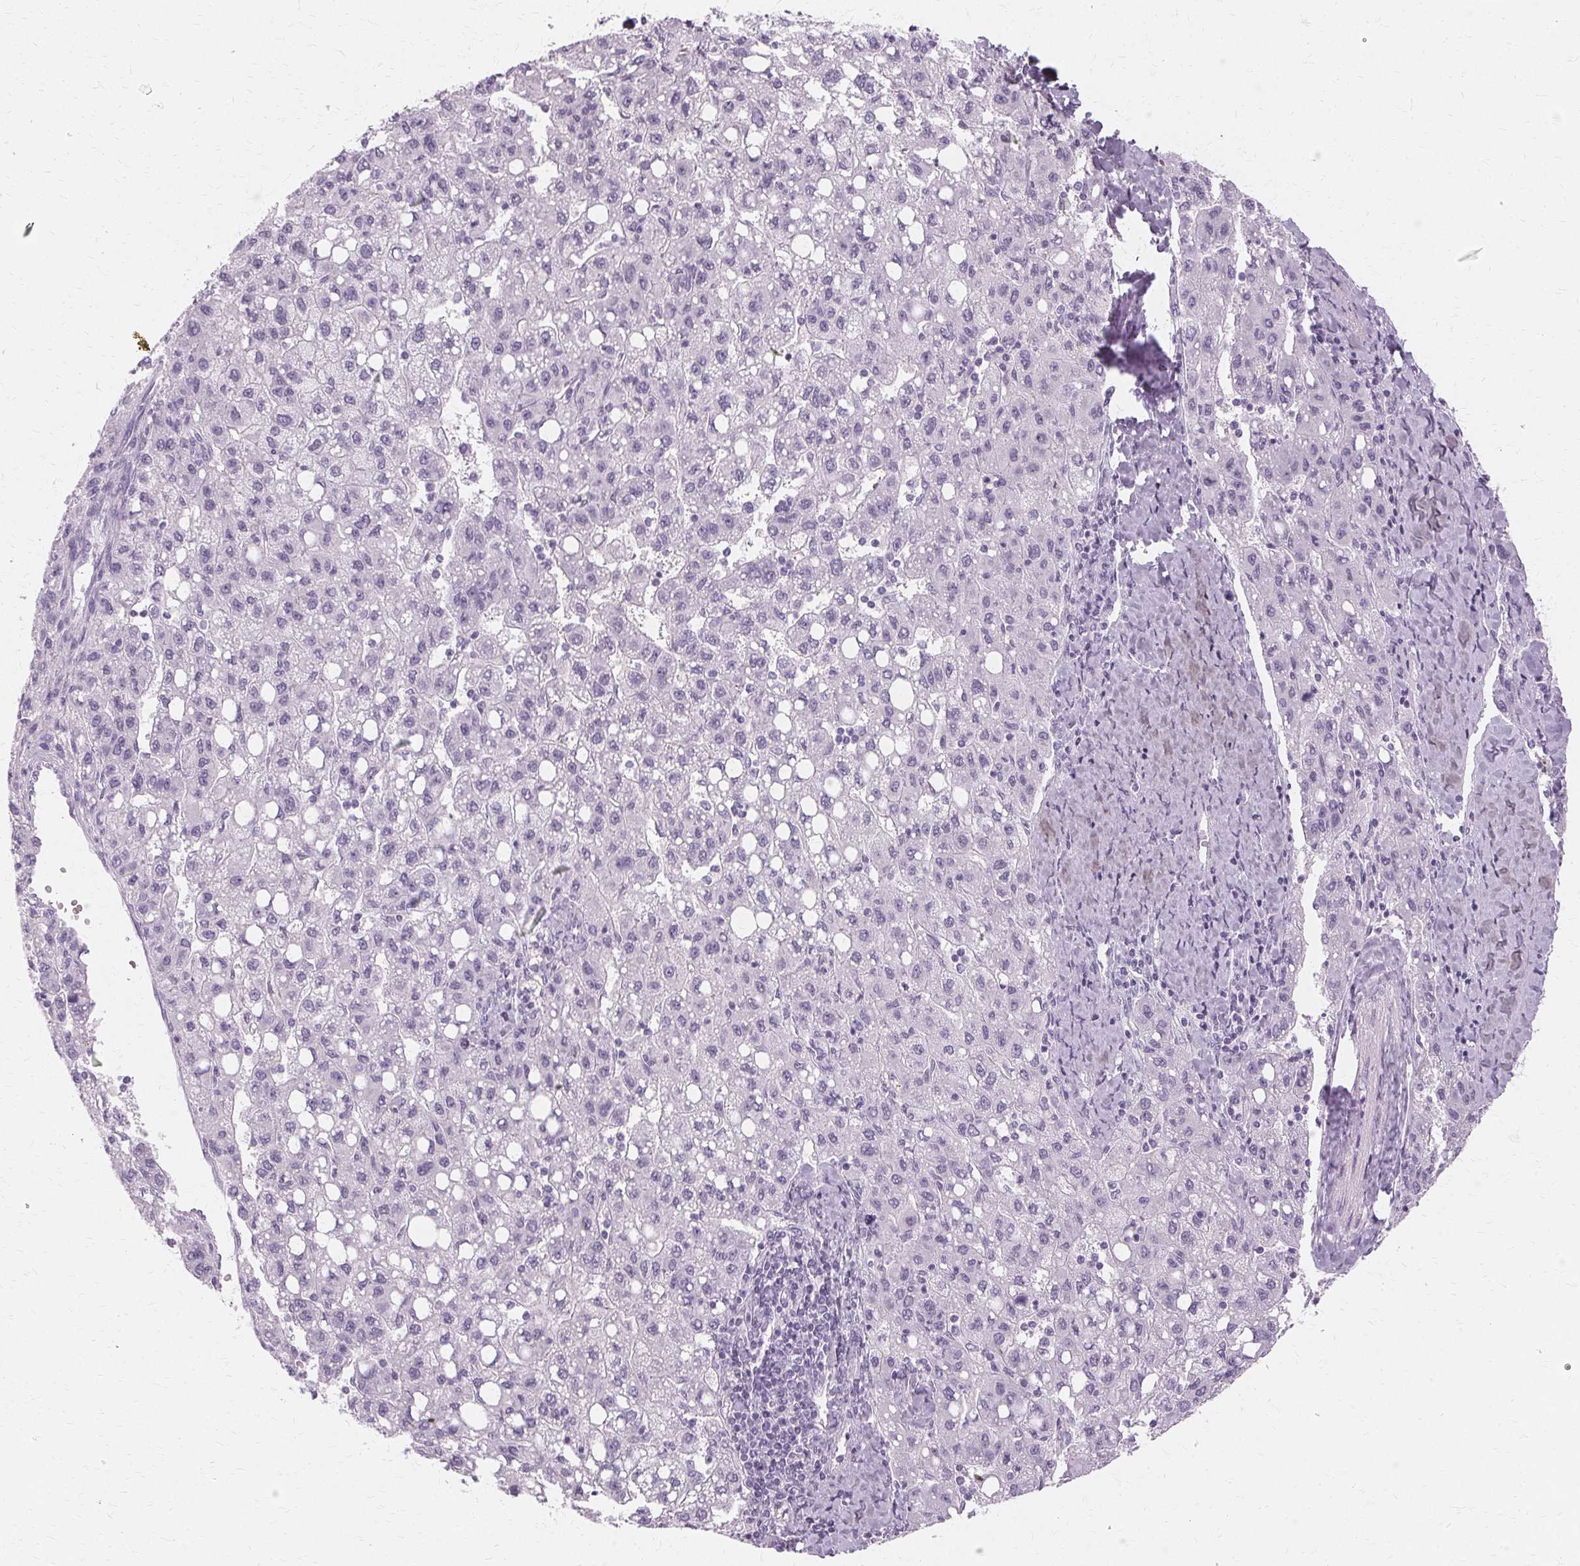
{"staining": {"intensity": "negative", "quantity": "none", "location": "none"}, "tissue": "liver cancer", "cell_type": "Tumor cells", "image_type": "cancer", "snomed": [{"axis": "morphology", "description": "Carcinoma, Hepatocellular, NOS"}, {"axis": "topography", "description": "Liver"}], "caption": "Immunohistochemical staining of human liver hepatocellular carcinoma reveals no significant expression in tumor cells. (DAB IHC with hematoxylin counter stain).", "gene": "KRT6C", "patient": {"sex": "female", "age": 82}}